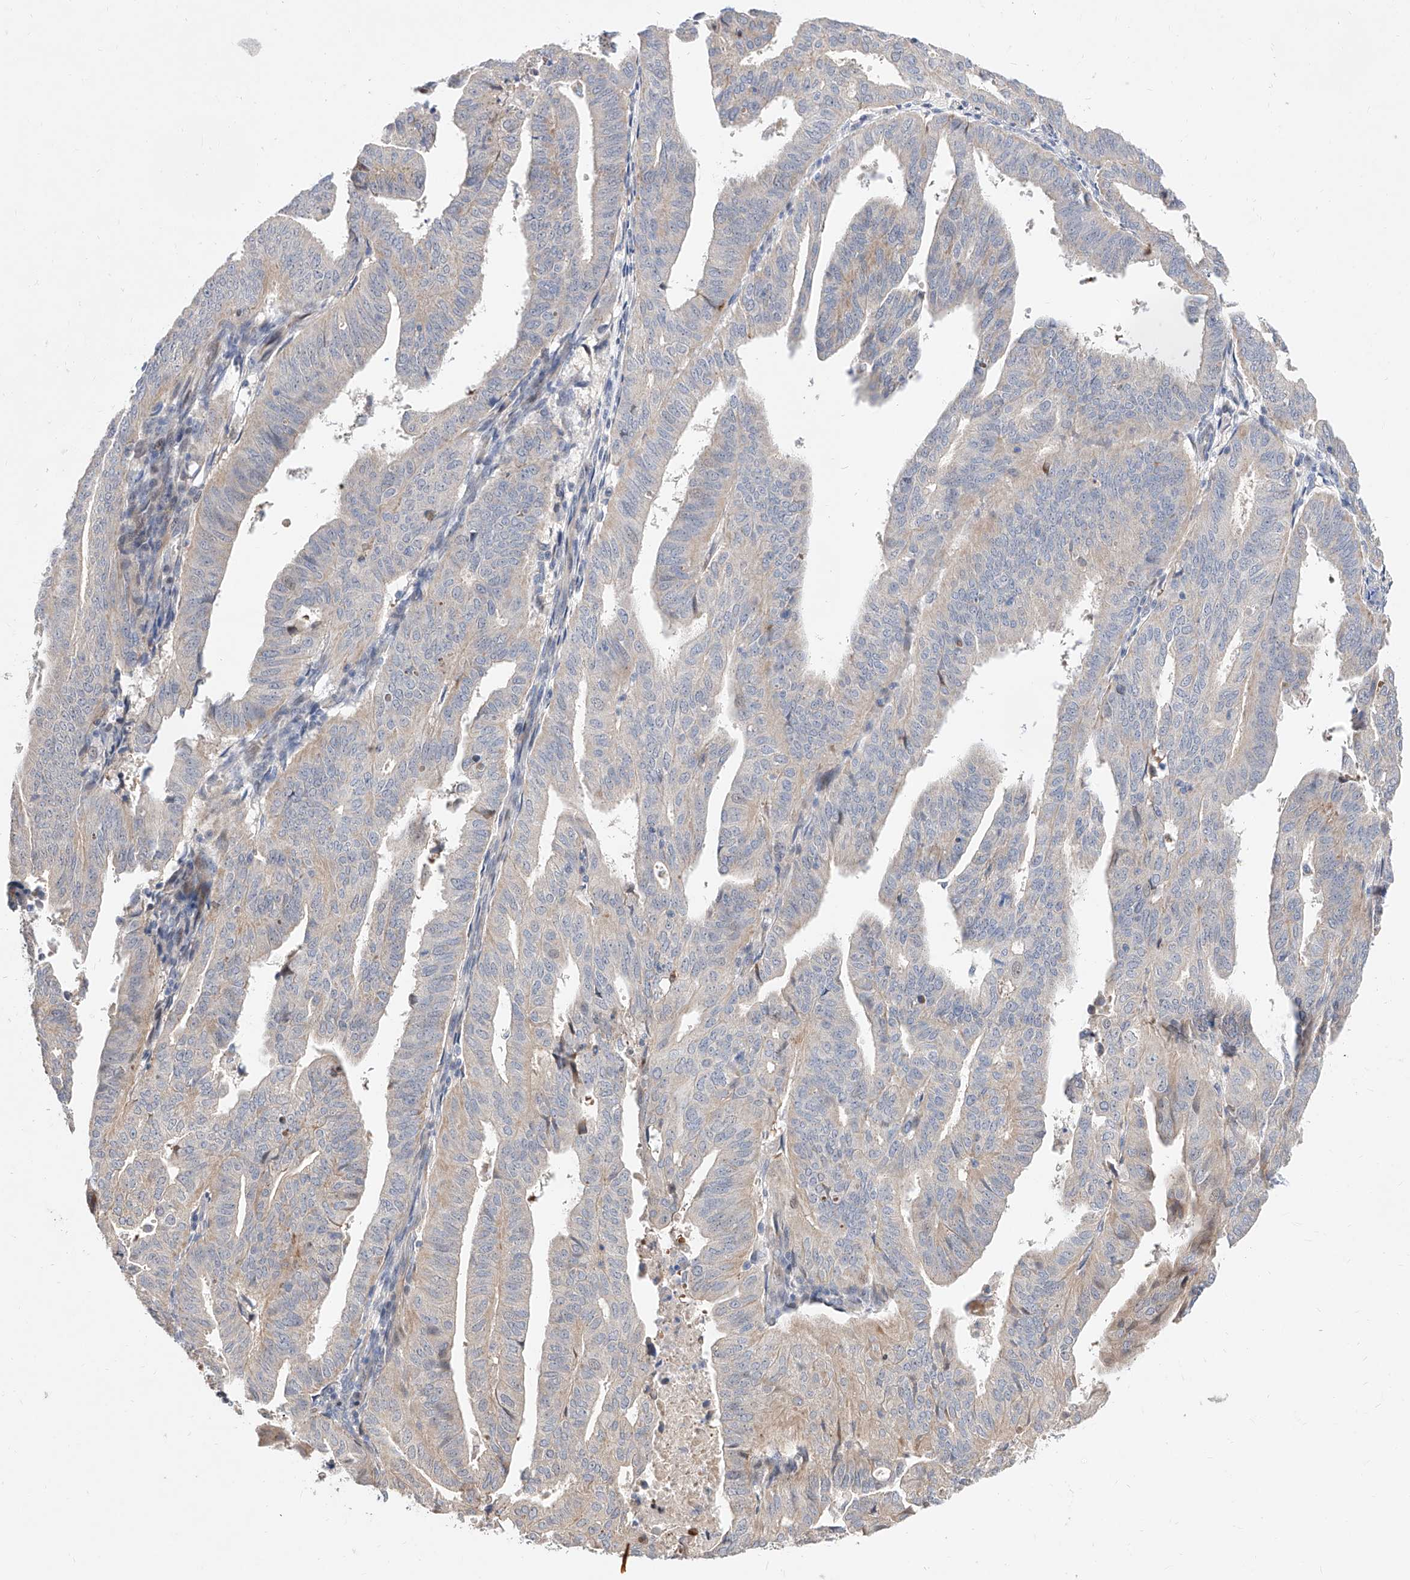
{"staining": {"intensity": "negative", "quantity": "none", "location": "none"}, "tissue": "endometrial cancer", "cell_type": "Tumor cells", "image_type": "cancer", "snomed": [{"axis": "morphology", "description": "Adenocarcinoma, NOS"}, {"axis": "topography", "description": "Uterus"}], "caption": "Tumor cells are negative for brown protein staining in endometrial adenocarcinoma. Nuclei are stained in blue.", "gene": "FUCA2", "patient": {"sex": "female", "age": 77}}